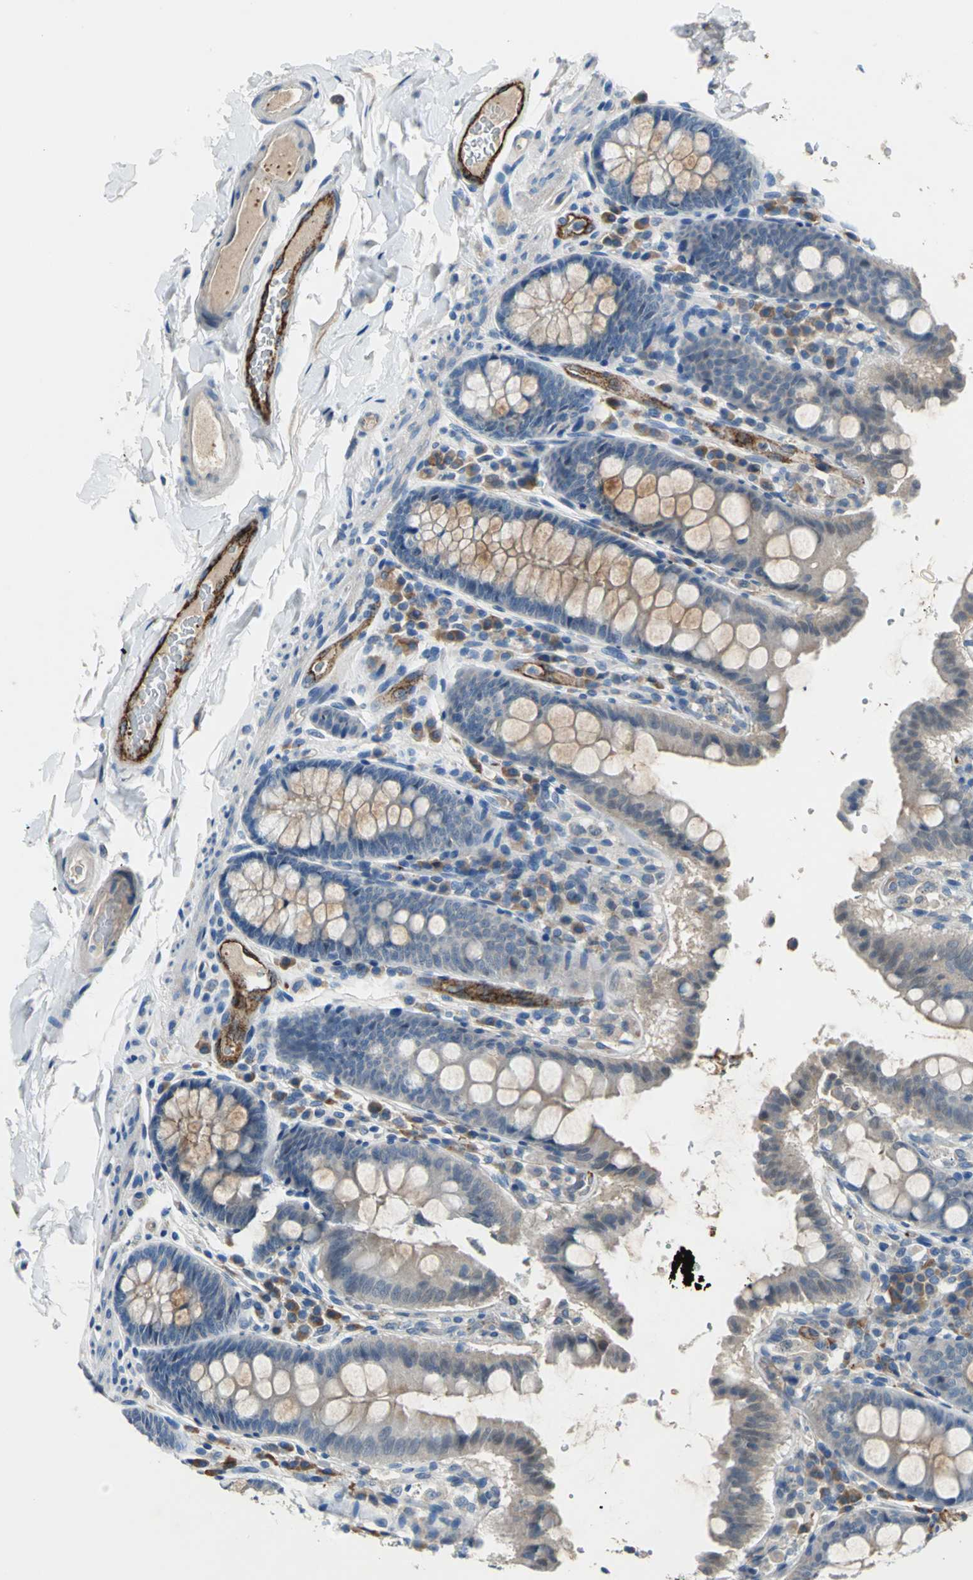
{"staining": {"intensity": "strong", "quantity": "25%-75%", "location": "cytoplasmic/membranous"}, "tissue": "colon", "cell_type": "Endothelial cells", "image_type": "normal", "snomed": [{"axis": "morphology", "description": "Normal tissue, NOS"}, {"axis": "topography", "description": "Colon"}], "caption": "A high-resolution photomicrograph shows immunohistochemistry staining of unremarkable colon, which demonstrates strong cytoplasmic/membranous staining in approximately 25%-75% of endothelial cells.", "gene": "SELP", "patient": {"sex": "female", "age": 61}}